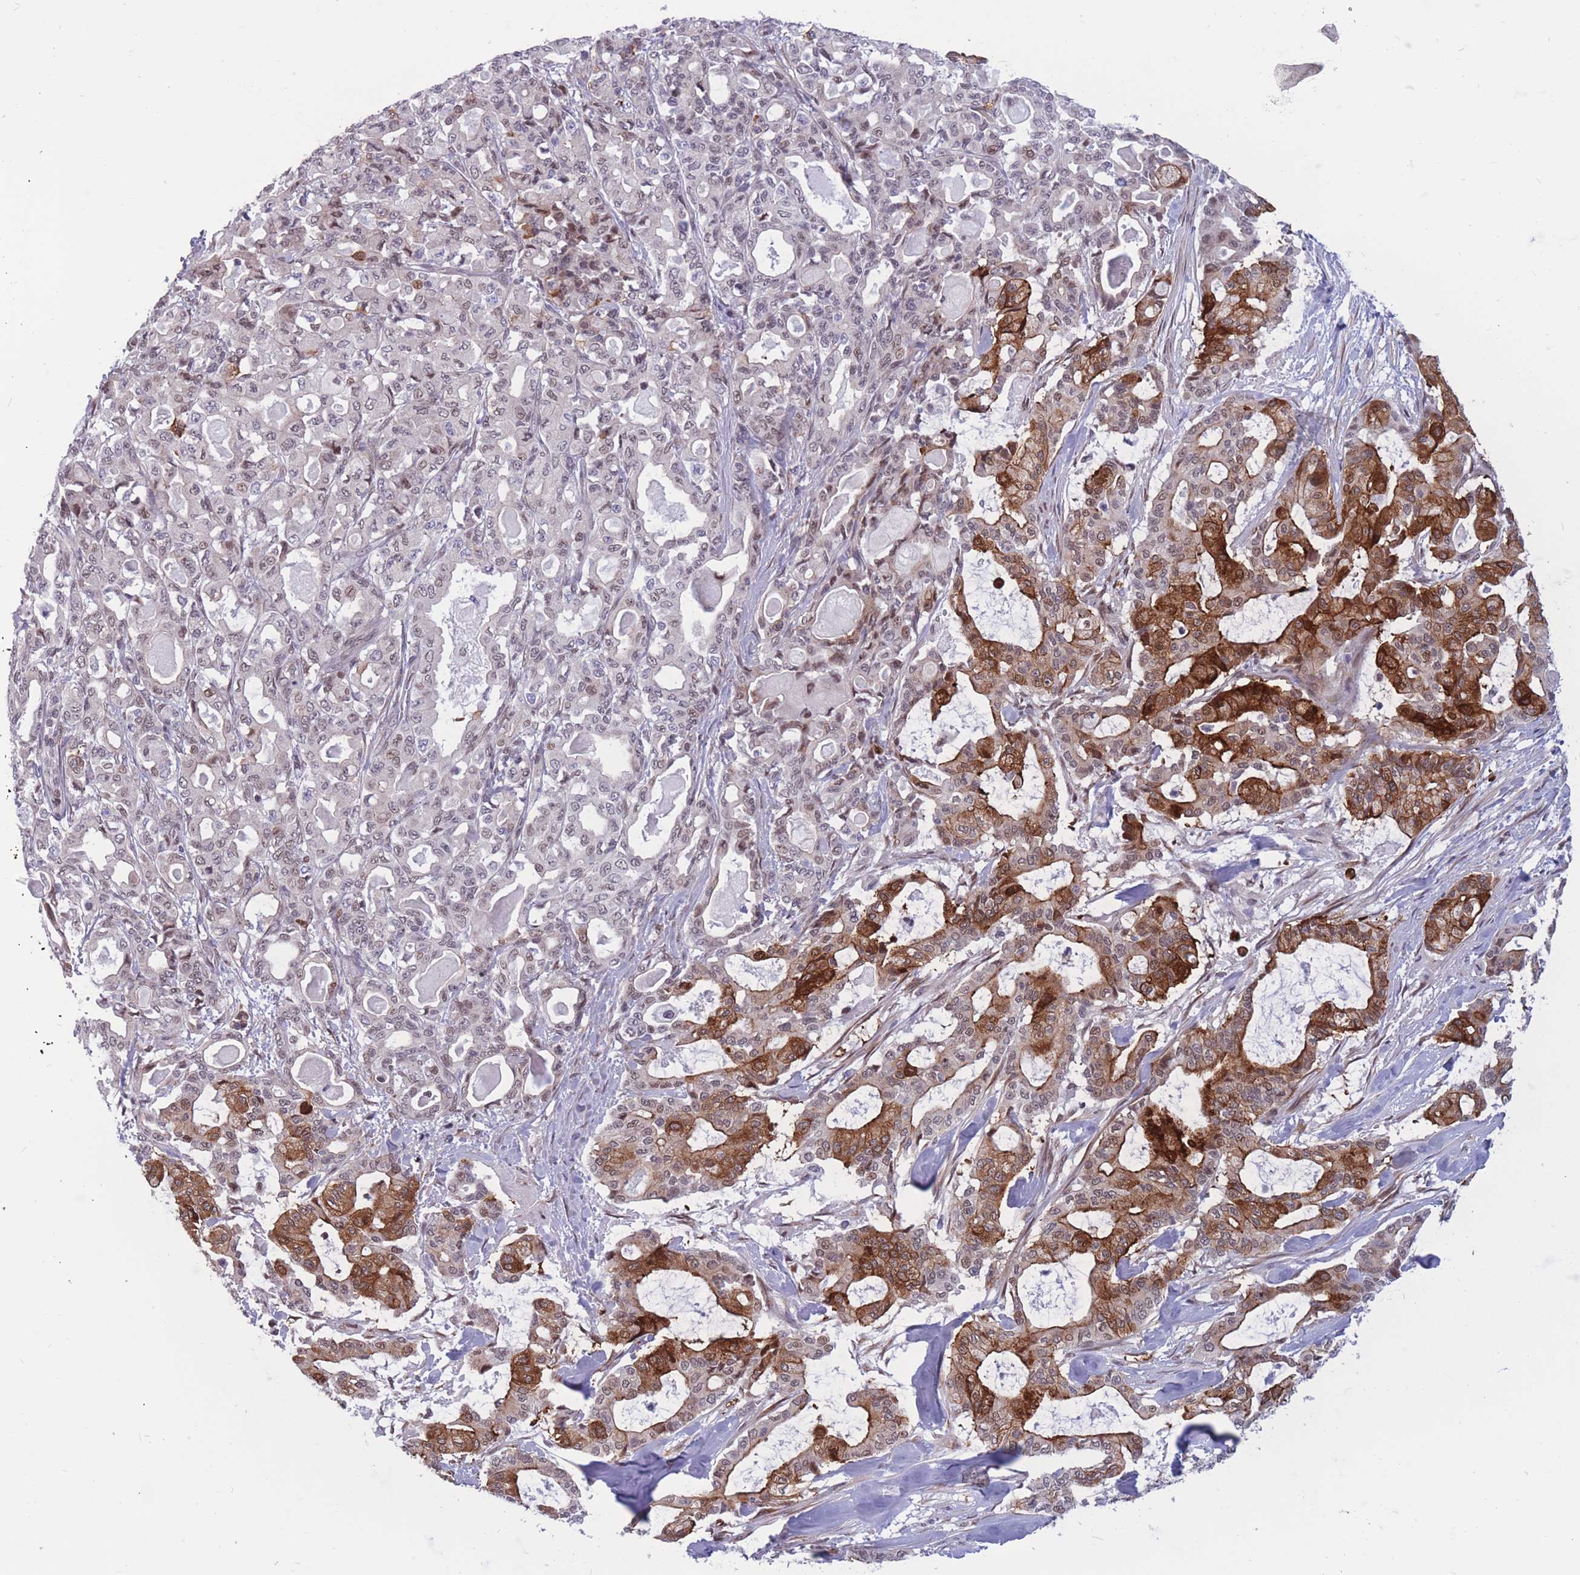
{"staining": {"intensity": "moderate", "quantity": "25%-75%", "location": "cytoplasmic/membranous,nuclear"}, "tissue": "pancreatic cancer", "cell_type": "Tumor cells", "image_type": "cancer", "snomed": [{"axis": "morphology", "description": "Adenocarcinoma, NOS"}, {"axis": "topography", "description": "Pancreas"}], "caption": "Protein staining of pancreatic cancer tissue shows moderate cytoplasmic/membranous and nuclear positivity in about 25%-75% of tumor cells. (brown staining indicates protein expression, while blue staining denotes nuclei).", "gene": "BCL9L", "patient": {"sex": "male", "age": 63}}